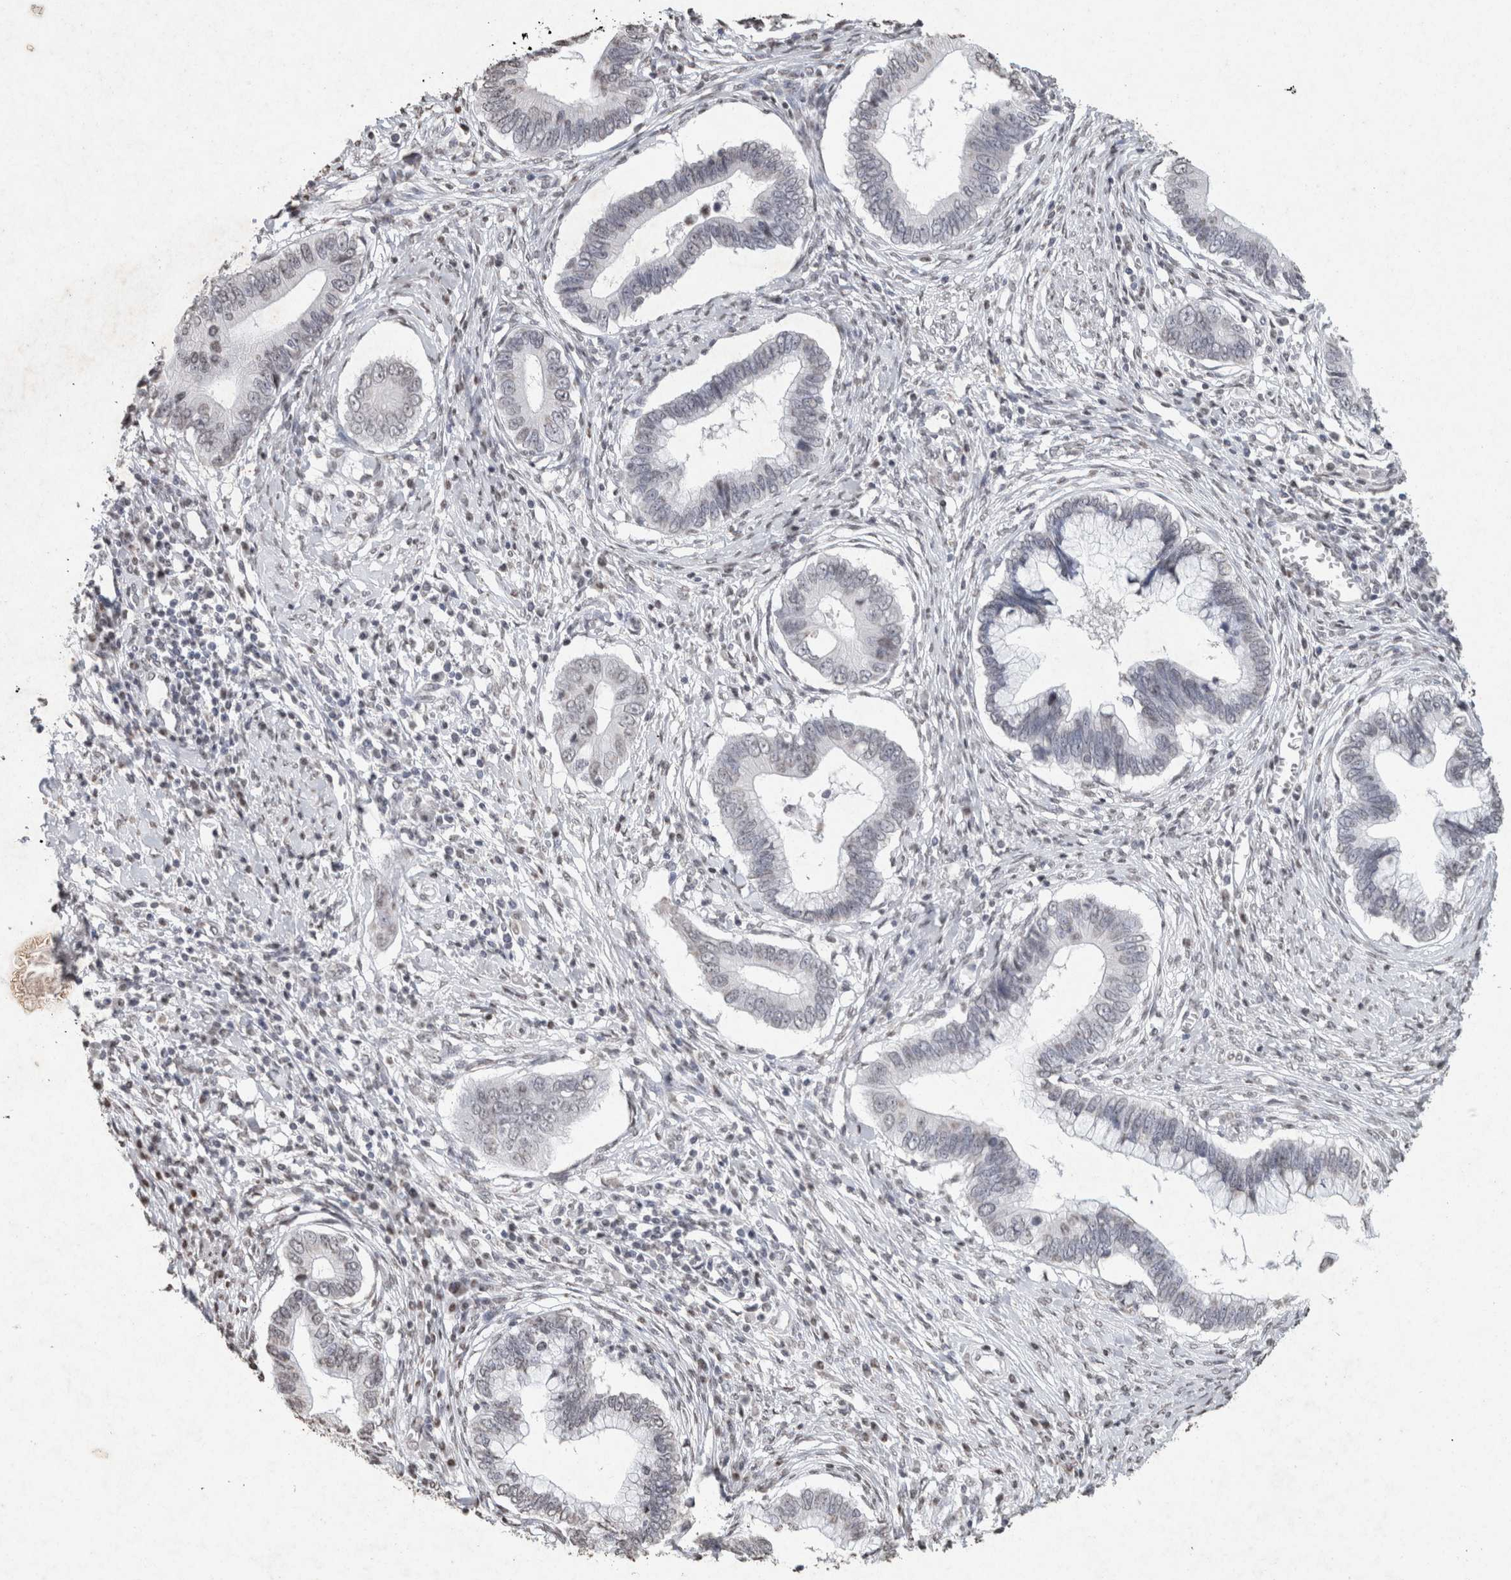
{"staining": {"intensity": "negative", "quantity": "none", "location": "none"}, "tissue": "cervical cancer", "cell_type": "Tumor cells", "image_type": "cancer", "snomed": [{"axis": "morphology", "description": "Adenocarcinoma, NOS"}, {"axis": "topography", "description": "Cervix"}], "caption": "High magnification brightfield microscopy of cervical cancer stained with DAB (brown) and counterstained with hematoxylin (blue): tumor cells show no significant positivity.", "gene": "CNTN1", "patient": {"sex": "female", "age": 44}}